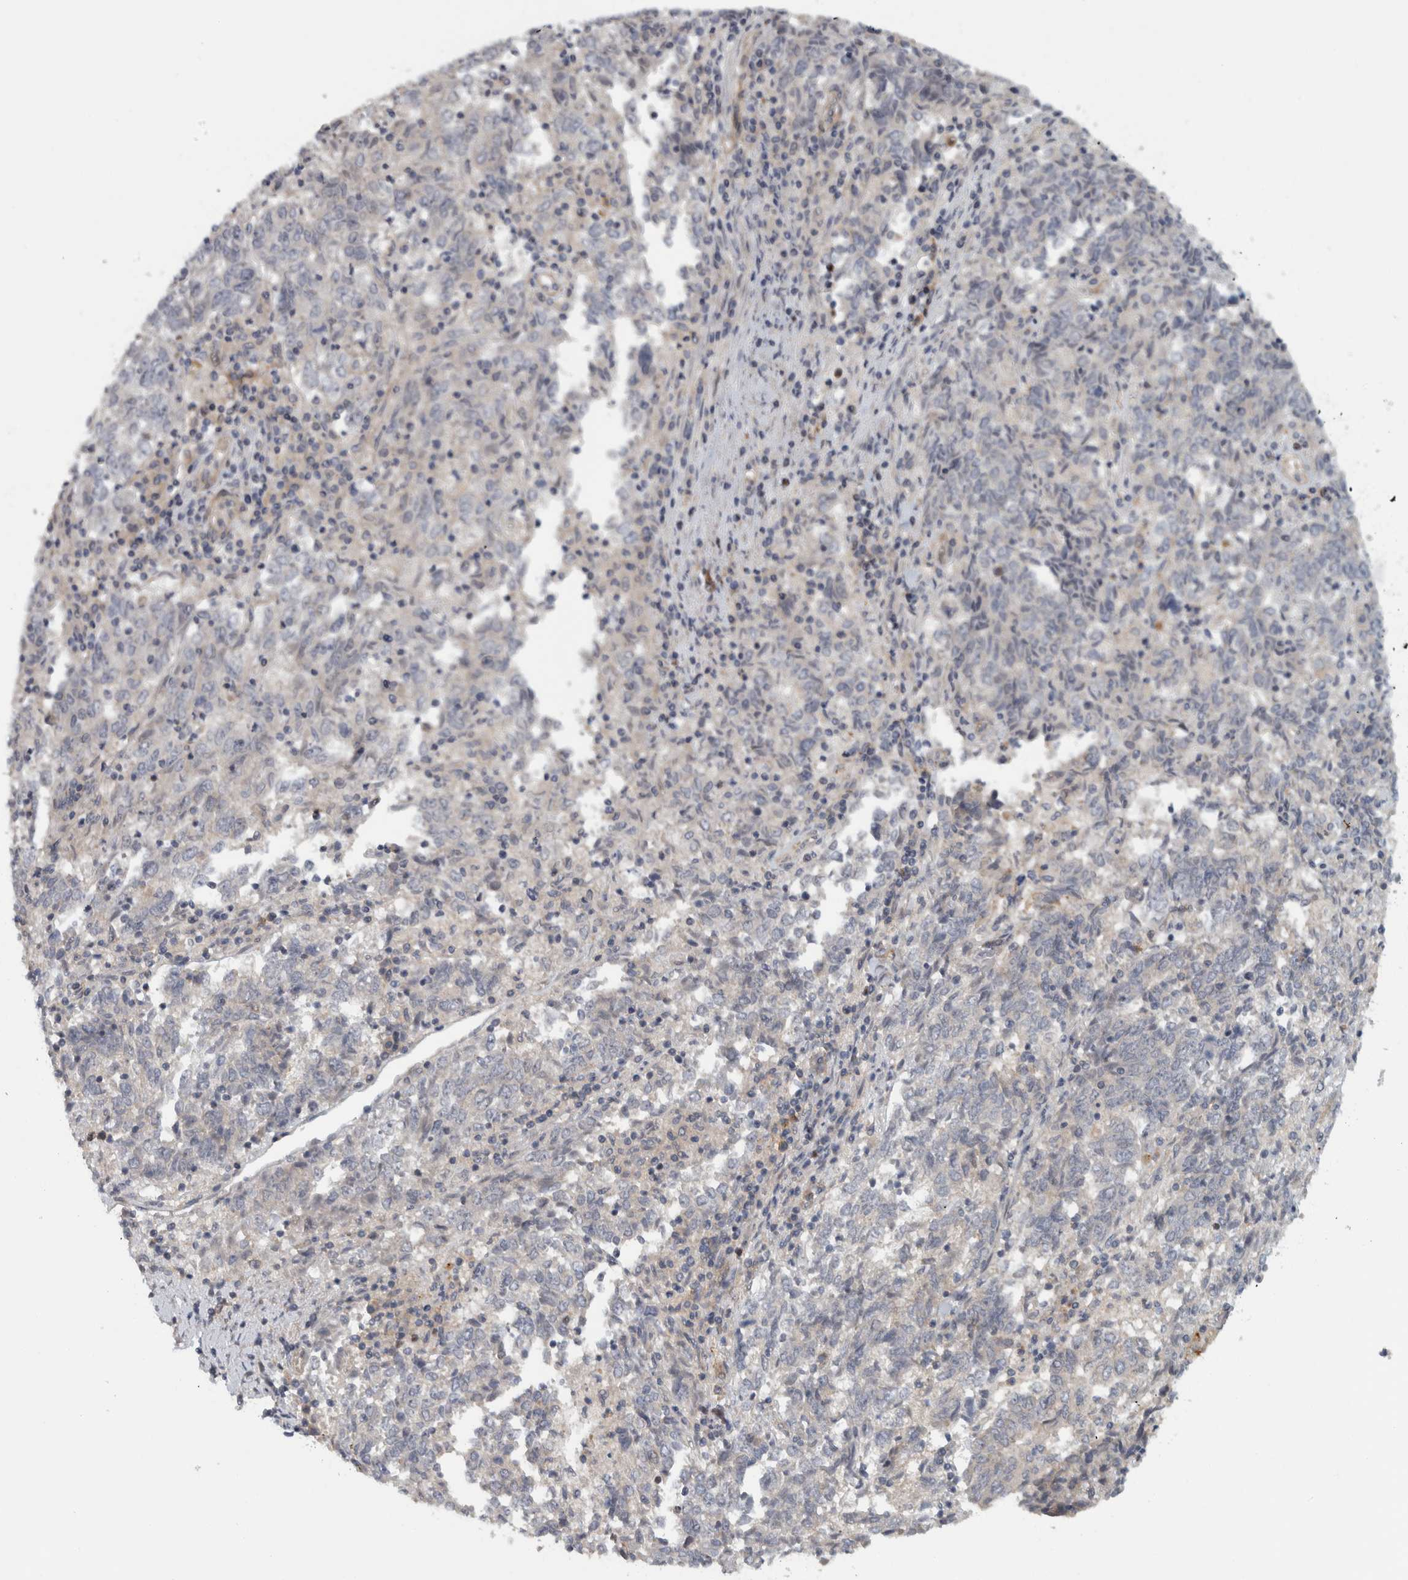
{"staining": {"intensity": "negative", "quantity": "none", "location": "none"}, "tissue": "endometrial cancer", "cell_type": "Tumor cells", "image_type": "cancer", "snomed": [{"axis": "morphology", "description": "Adenocarcinoma, NOS"}, {"axis": "topography", "description": "Endometrium"}], "caption": "Tumor cells show no significant protein staining in endometrial cancer. Nuclei are stained in blue.", "gene": "ZNF804B", "patient": {"sex": "female", "age": 80}}